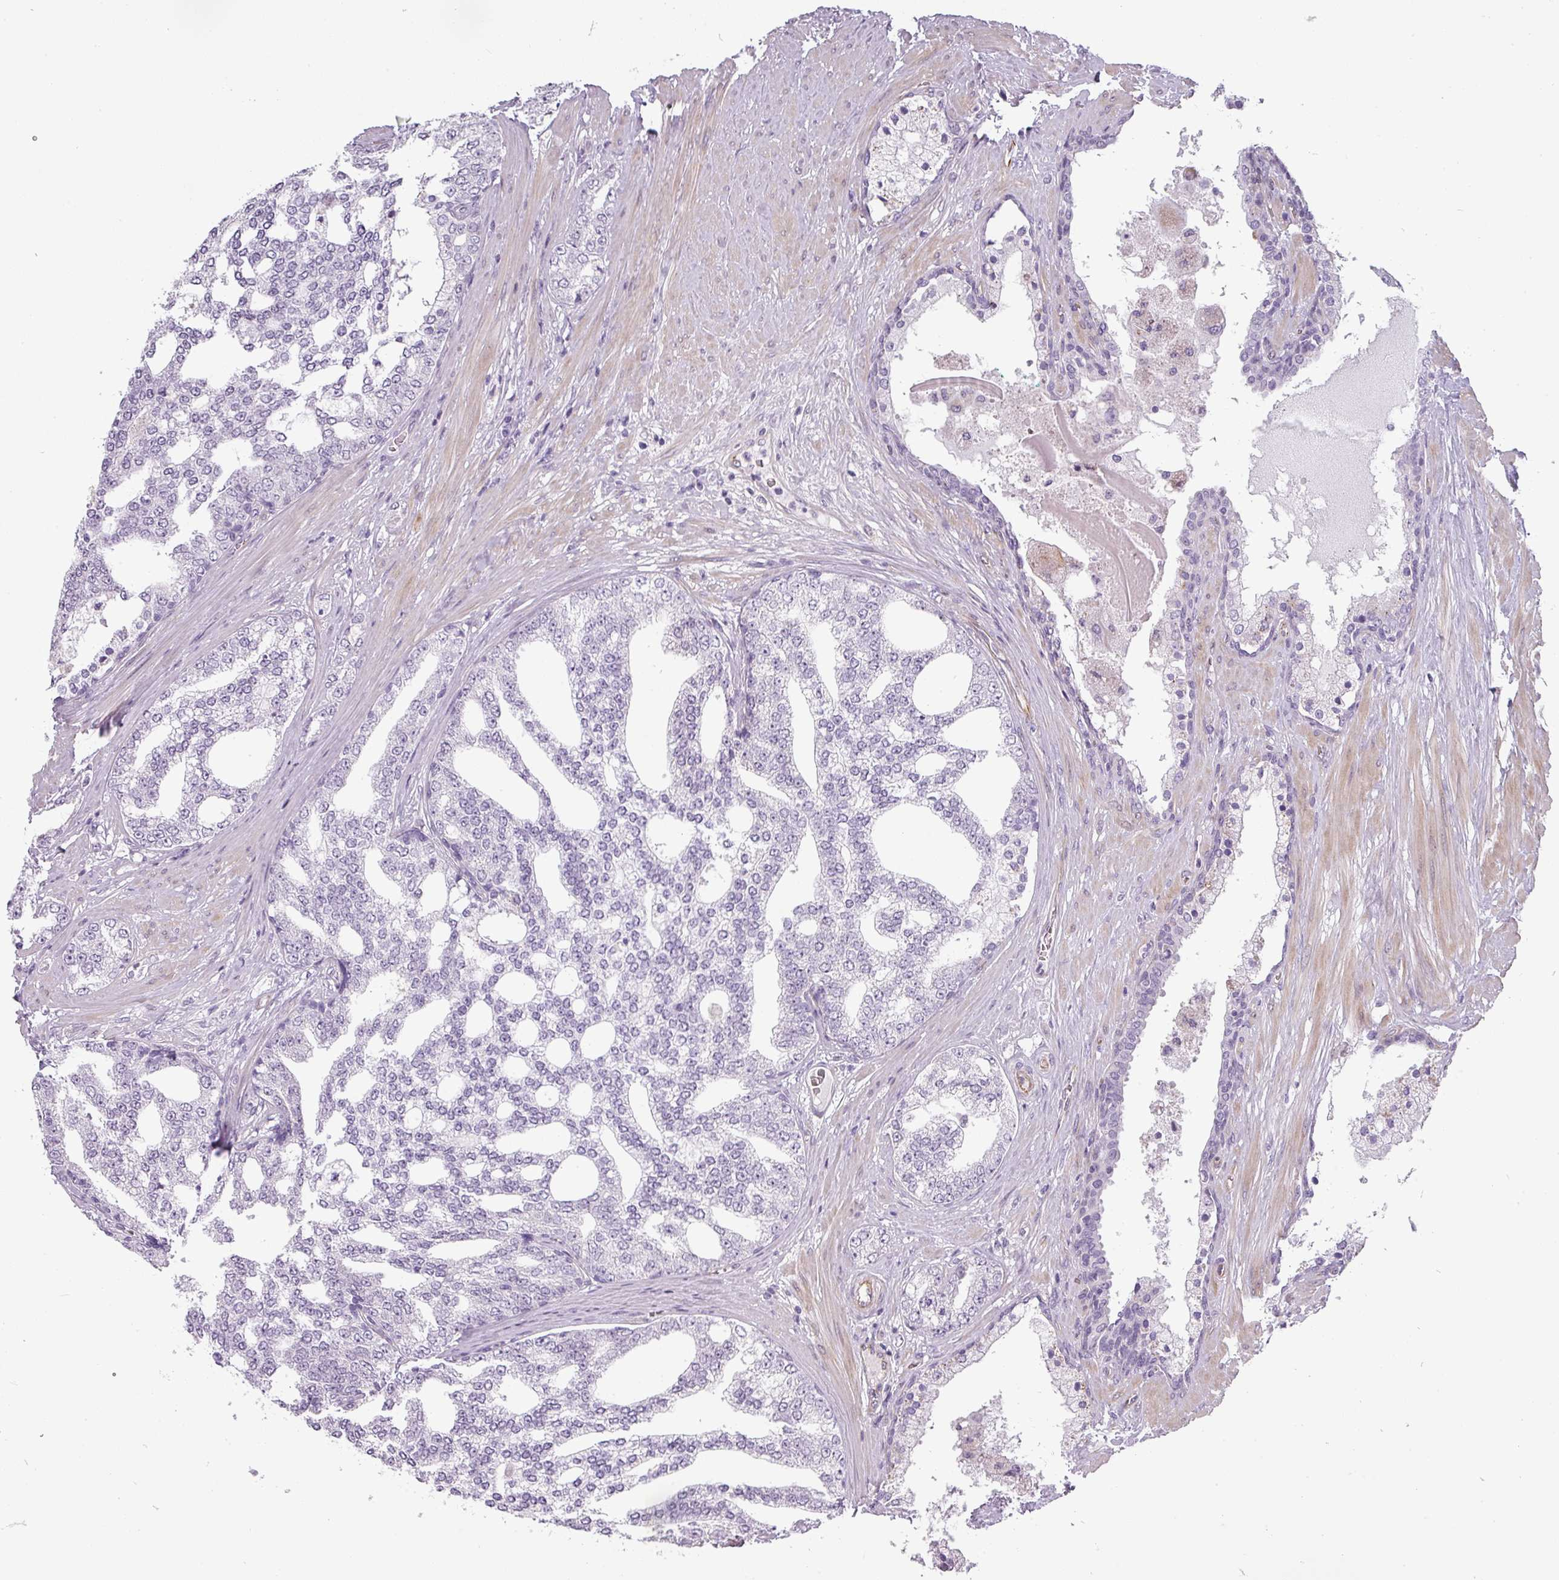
{"staining": {"intensity": "negative", "quantity": "none", "location": "none"}, "tissue": "prostate cancer", "cell_type": "Tumor cells", "image_type": "cancer", "snomed": [{"axis": "morphology", "description": "Adenocarcinoma, High grade"}, {"axis": "topography", "description": "Prostate"}], "caption": "This image is of prostate cancer (adenocarcinoma (high-grade)) stained with immunohistochemistry (IHC) to label a protein in brown with the nuclei are counter-stained blue. There is no staining in tumor cells.", "gene": "CHRDL1", "patient": {"sex": "male", "age": 64}}